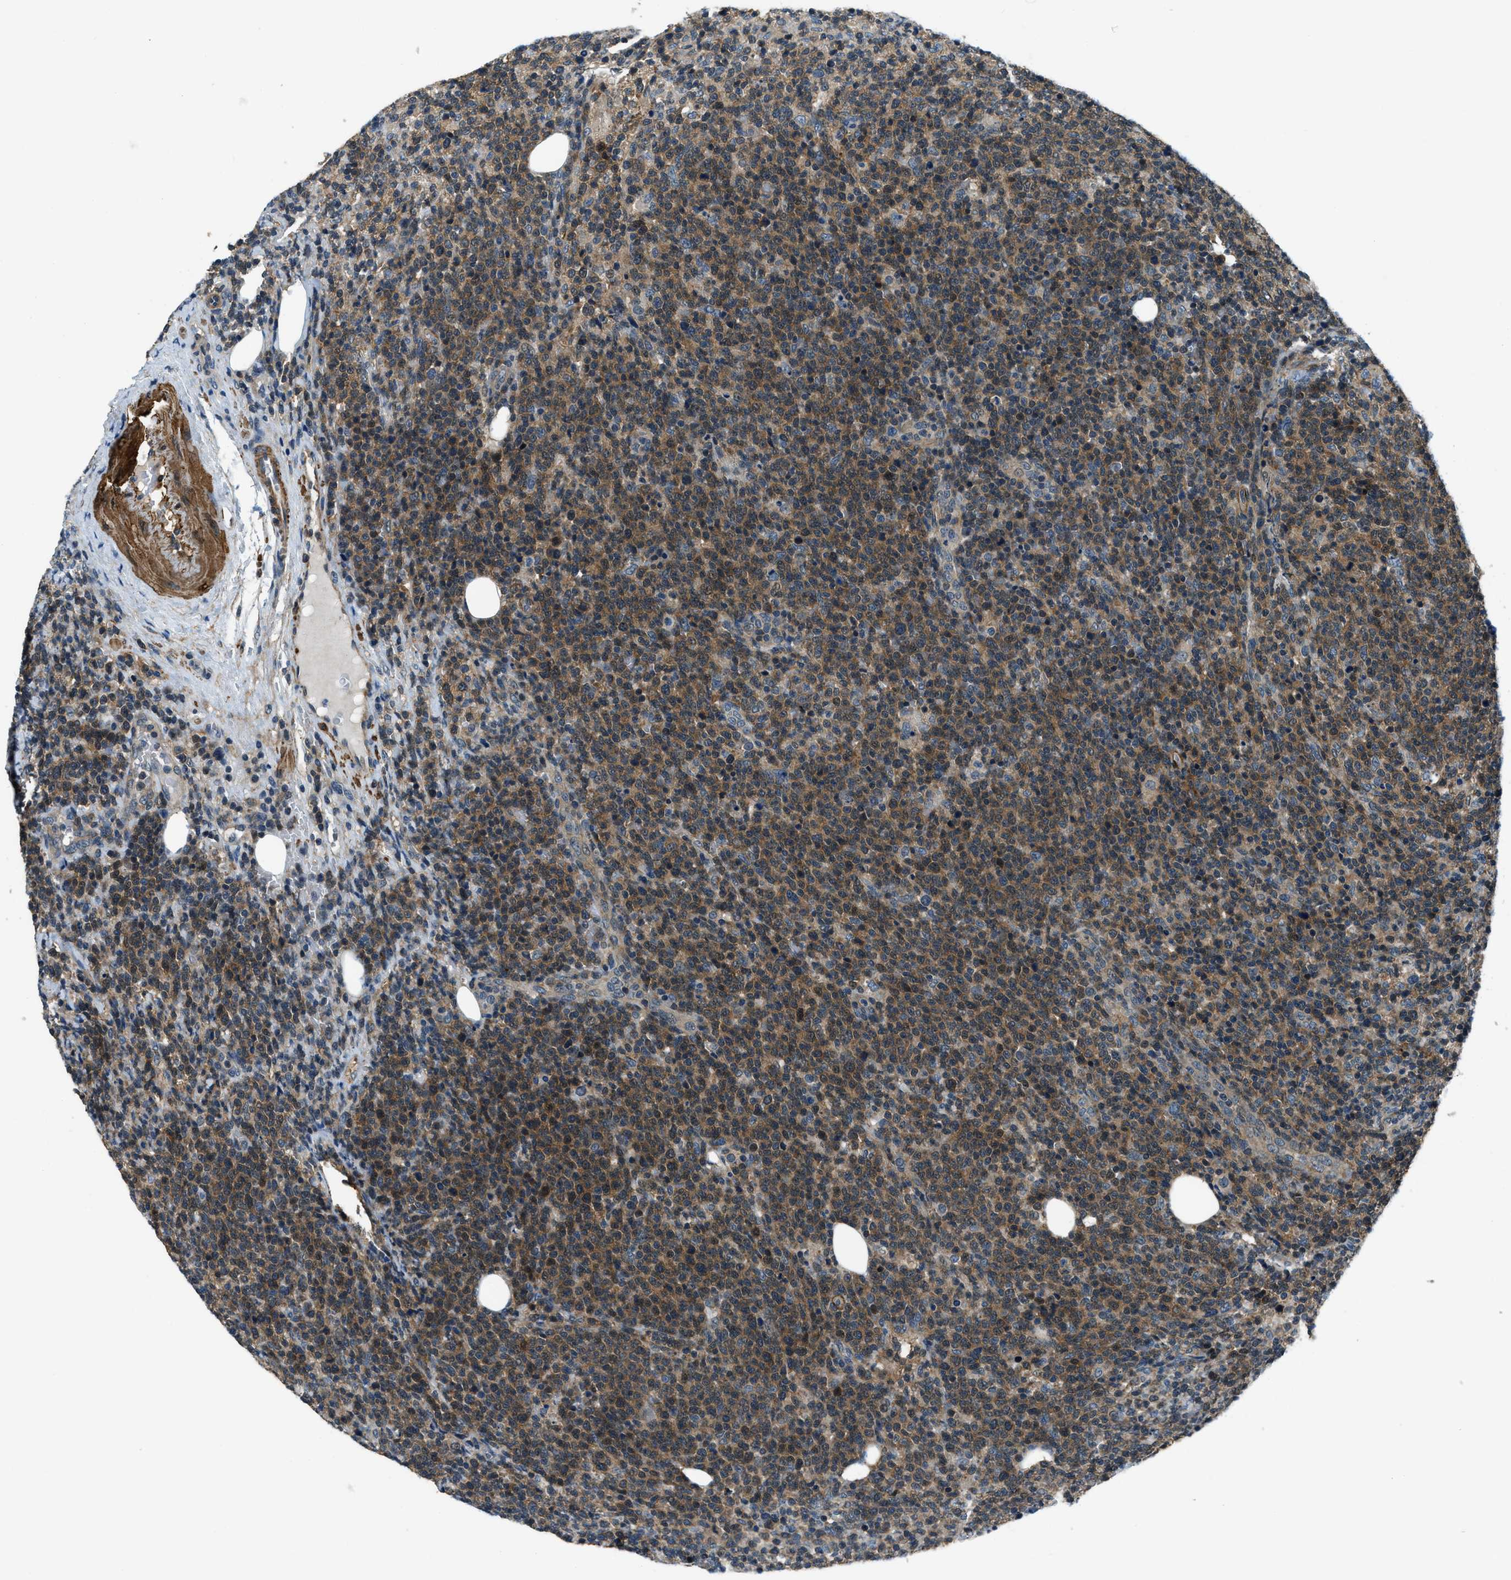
{"staining": {"intensity": "moderate", "quantity": ">75%", "location": "cytoplasmic/membranous"}, "tissue": "lymphoma", "cell_type": "Tumor cells", "image_type": "cancer", "snomed": [{"axis": "morphology", "description": "Malignant lymphoma, non-Hodgkin's type, High grade"}, {"axis": "topography", "description": "Lymph node"}], "caption": "Moderate cytoplasmic/membranous protein positivity is appreciated in about >75% of tumor cells in high-grade malignant lymphoma, non-Hodgkin's type.", "gene": "NUDCD3", "patient": {"sex": "male", "age": 61}}